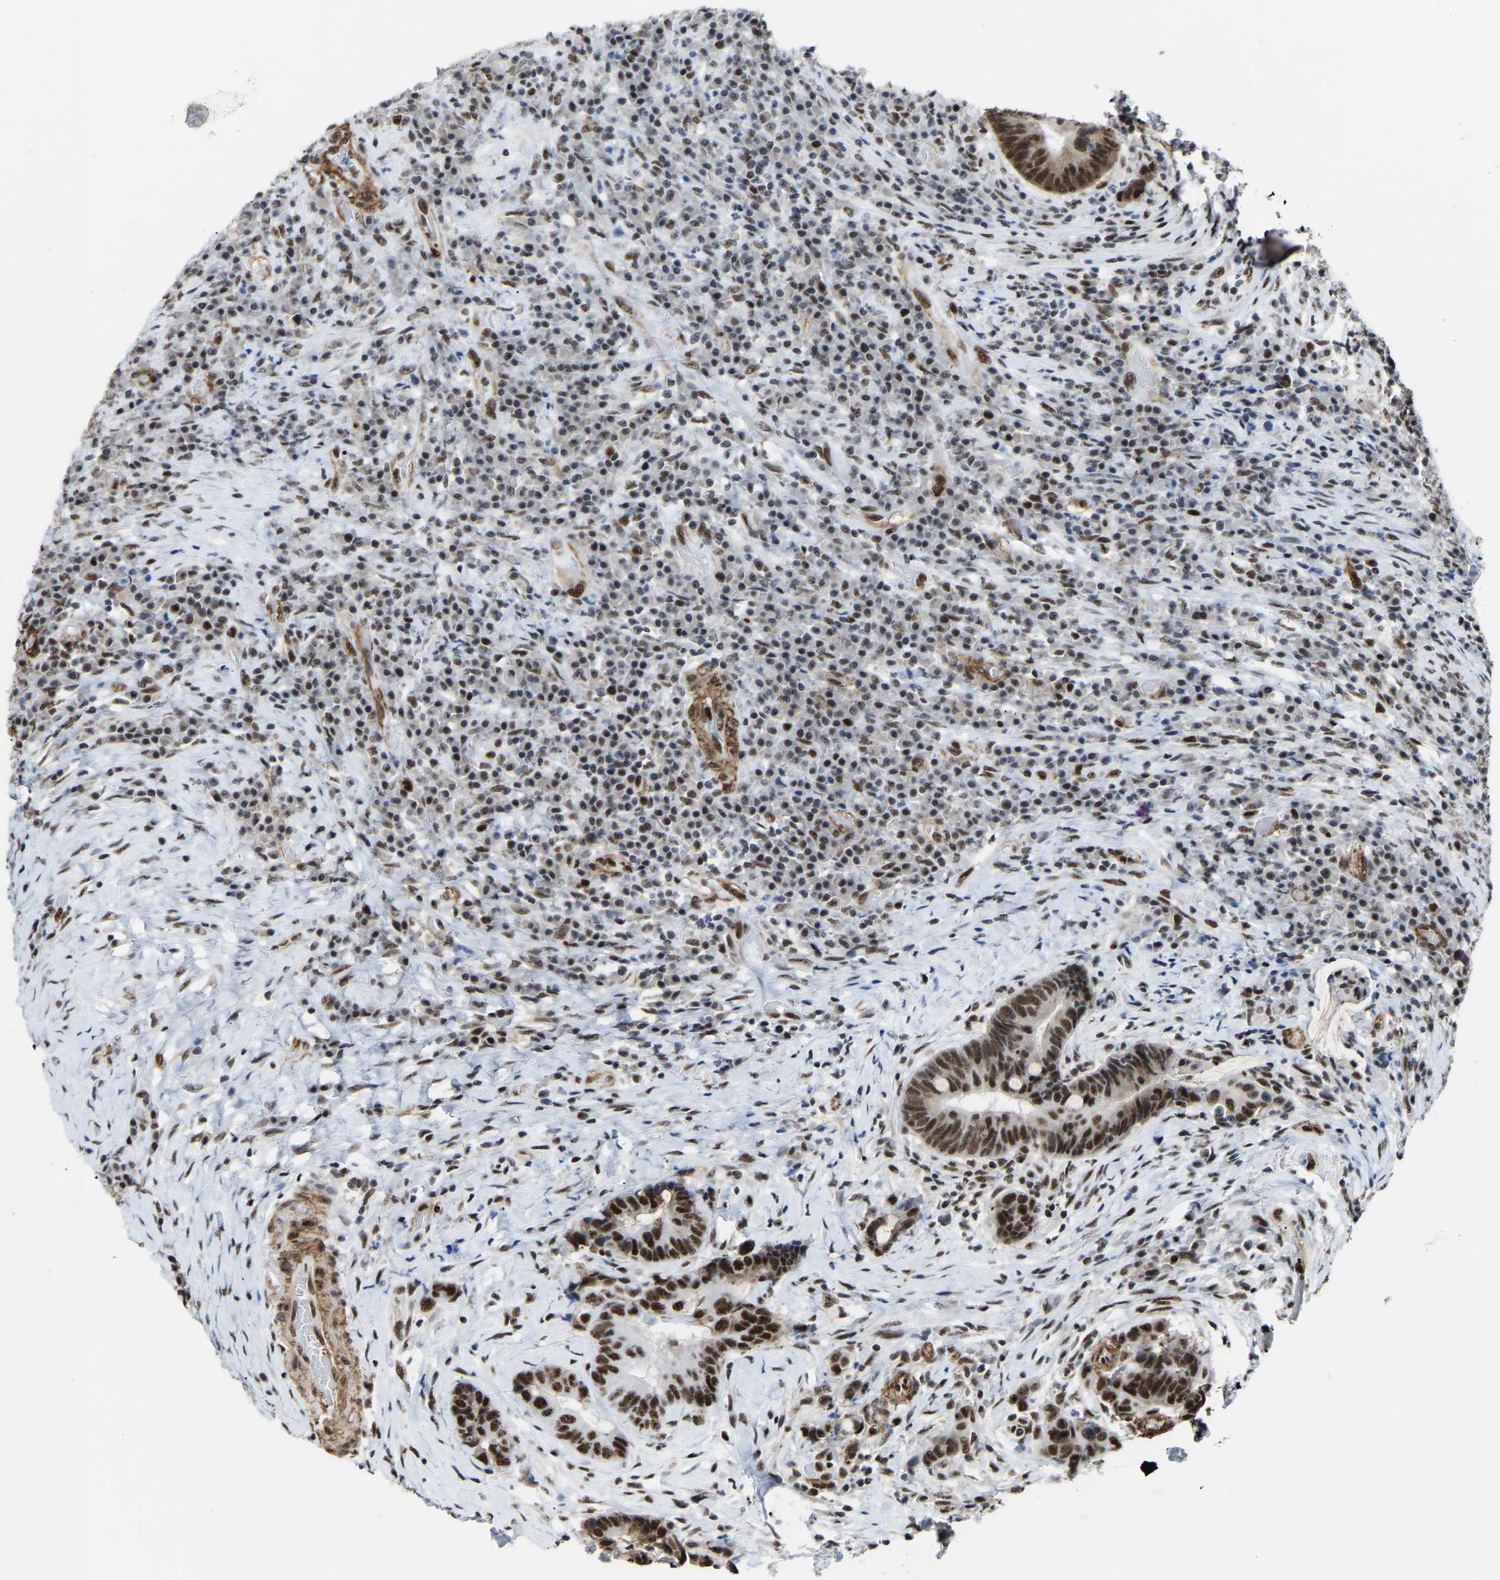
{"staining": {"intensity": "strong", "quantity": ">75%", "location": "nuclear"}, "tissue": "colorectal cancer", "cell_type": "Tumor cells", "image_type": "cancer", "snomed": [{"axis": "morphology", "description": "Adenocarcinoma, NOS"}, {"axis": "topography", "description": "Rectum"}, {"axis": "topography", "description": "Anal"}], "caption": "Colorectal cancer was stained to show a protein in brown. There is high levels of strong nuclear expression in approximately >75% of tumor cells. The staining was performed using DAB (3,3'-diaminobenzidine) to visualize the protein expression in brown, while the nuclei were stained in blue with hematoxylin (Magnification: 20x).", "gene": "DDX5", "patient": {"sex": "female", "age": 89}}